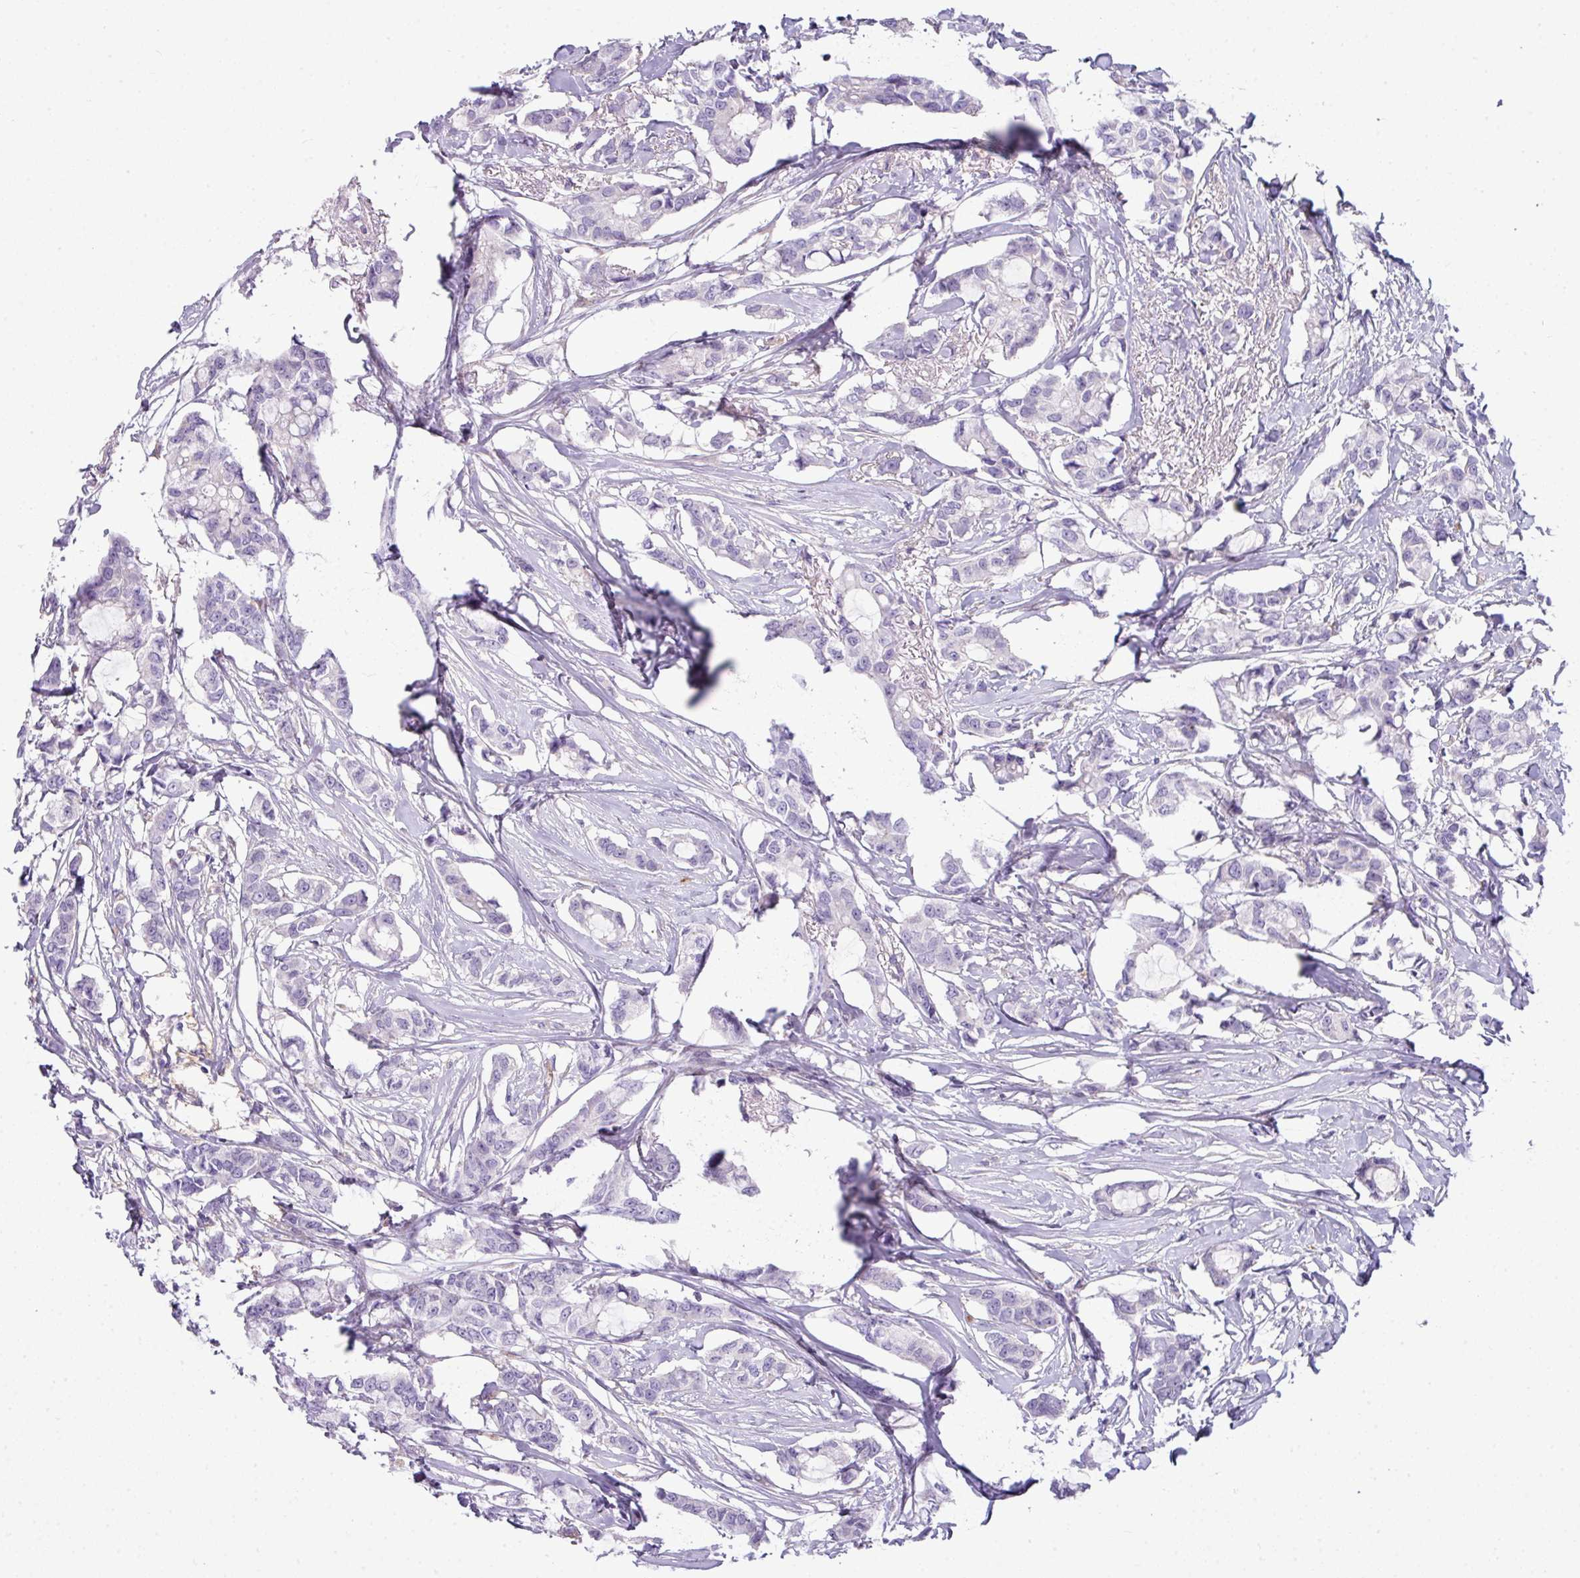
{"staining": {"intensity": "negative", "quantity": "none", "location": "none"}, "tissue": "breast cancer", "cell_type": "Tumor cells", "image_type": "cancer", "snomed": [{"axis": "morphology", "description": "Duct carcinoma"}, {"axis": "topography", "description": "Breast"}], "caption": "Immunohistochemical staining of intraductal carcinoma (breast) reveals no significant expression in tumor cells.", "gene": "ABCC5", "patient": {"sex": "female", "age": 73}}